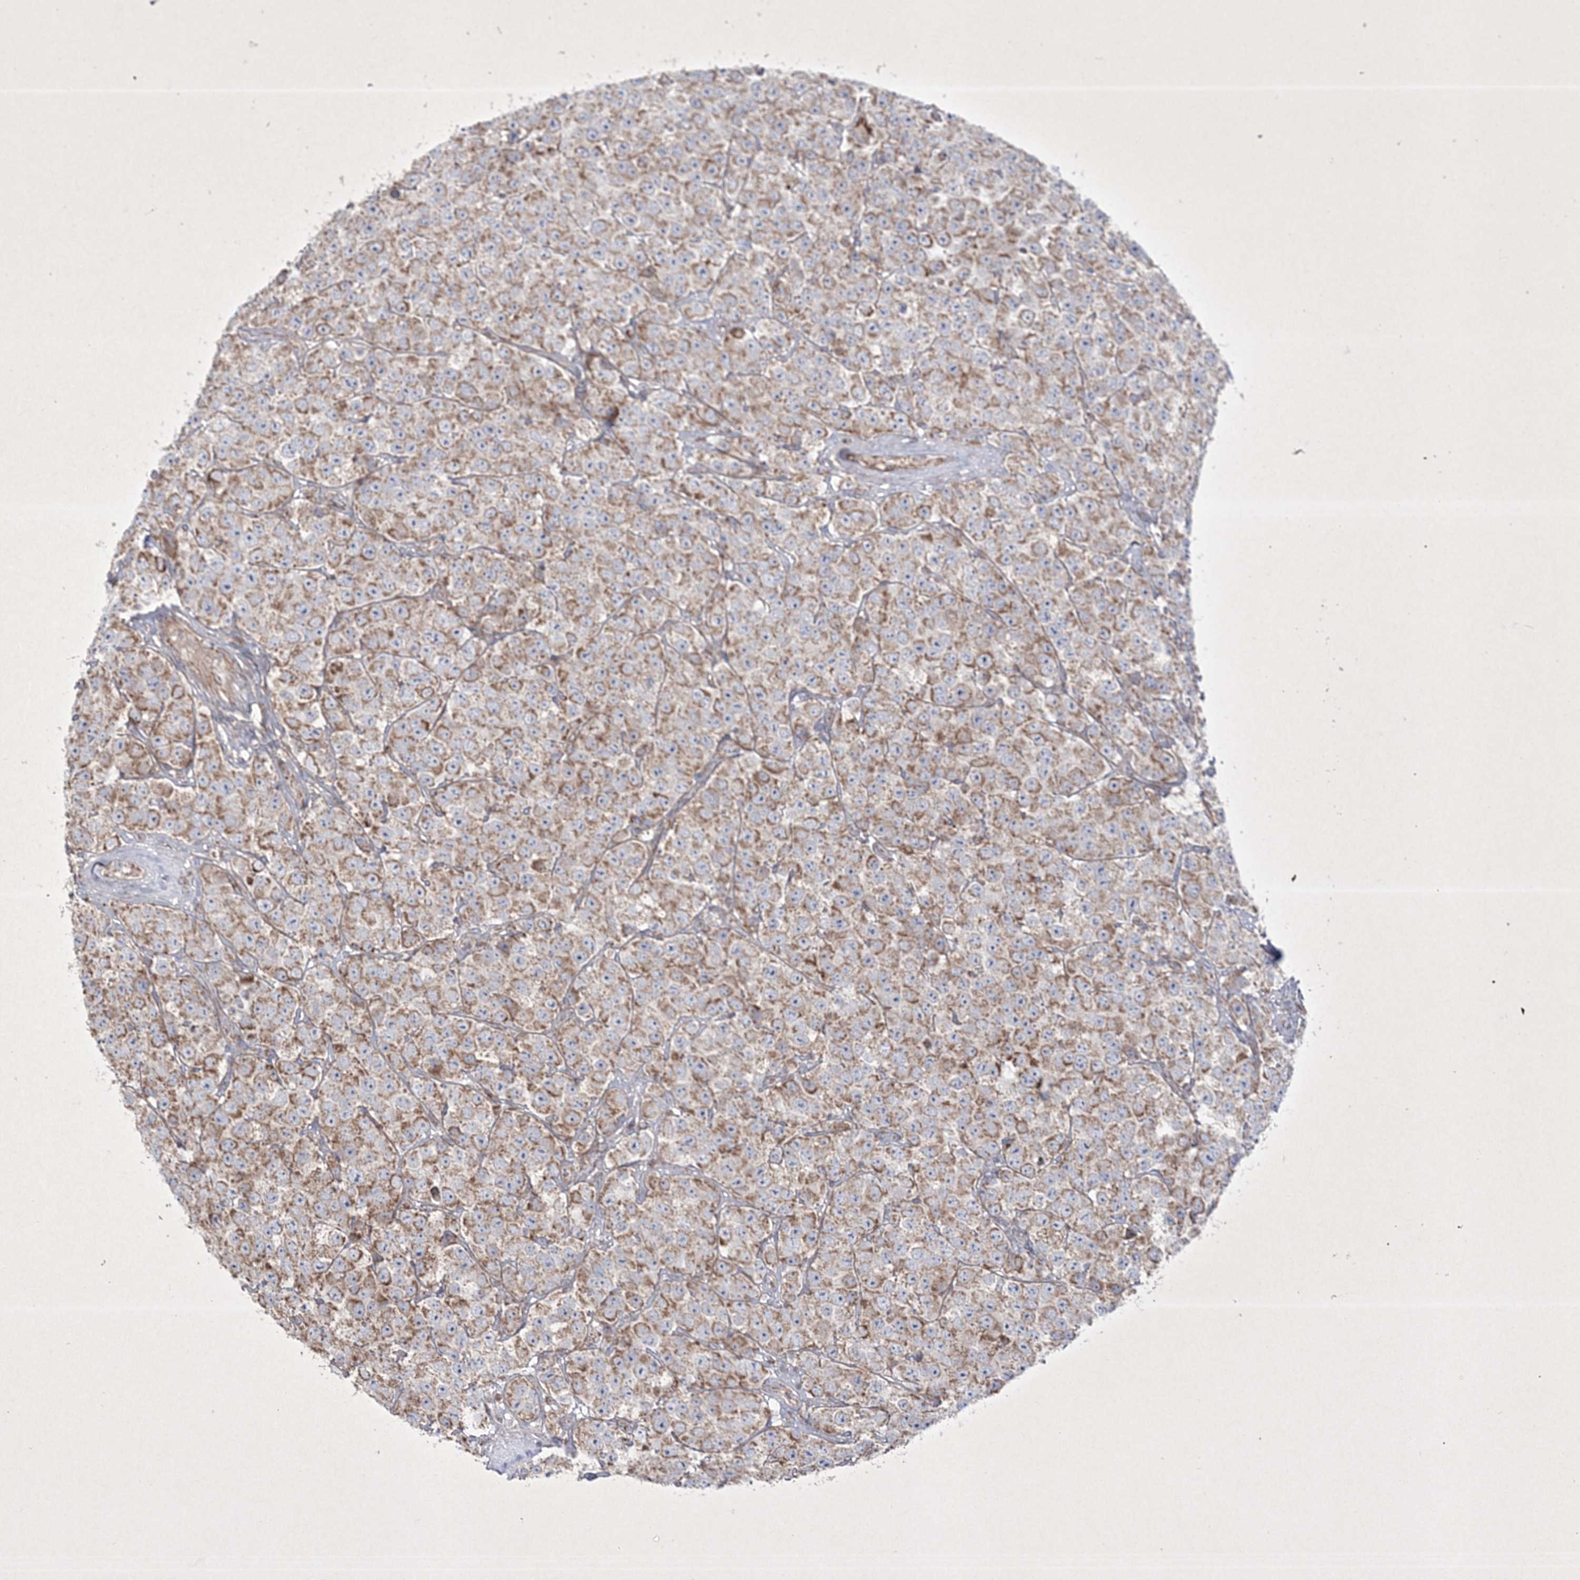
{"staining": {"intensity": "moderate", "quantity": ">75%", "location": "cytoplasmic/membranous"}, "tissue": "testis cancer", "cell_type": "Tumor cells", "image_type": "cancer", "snomed": [{"axis": "morphology", "description": "Seminoma, NOS"}, {"axis": "topography", "description": "Testis"}], "caption": "High-magnification brightfield microscopy of testis seminoma stained with DAB (brown) and counterstained with hematoxylin (blue). tumor cells exhibit moderate cytoplasmic/membranous staining is appreciated in approximately>75% of cells.", "gene": "RICTOR", "patient": {"sex": "male", "age": 28}}